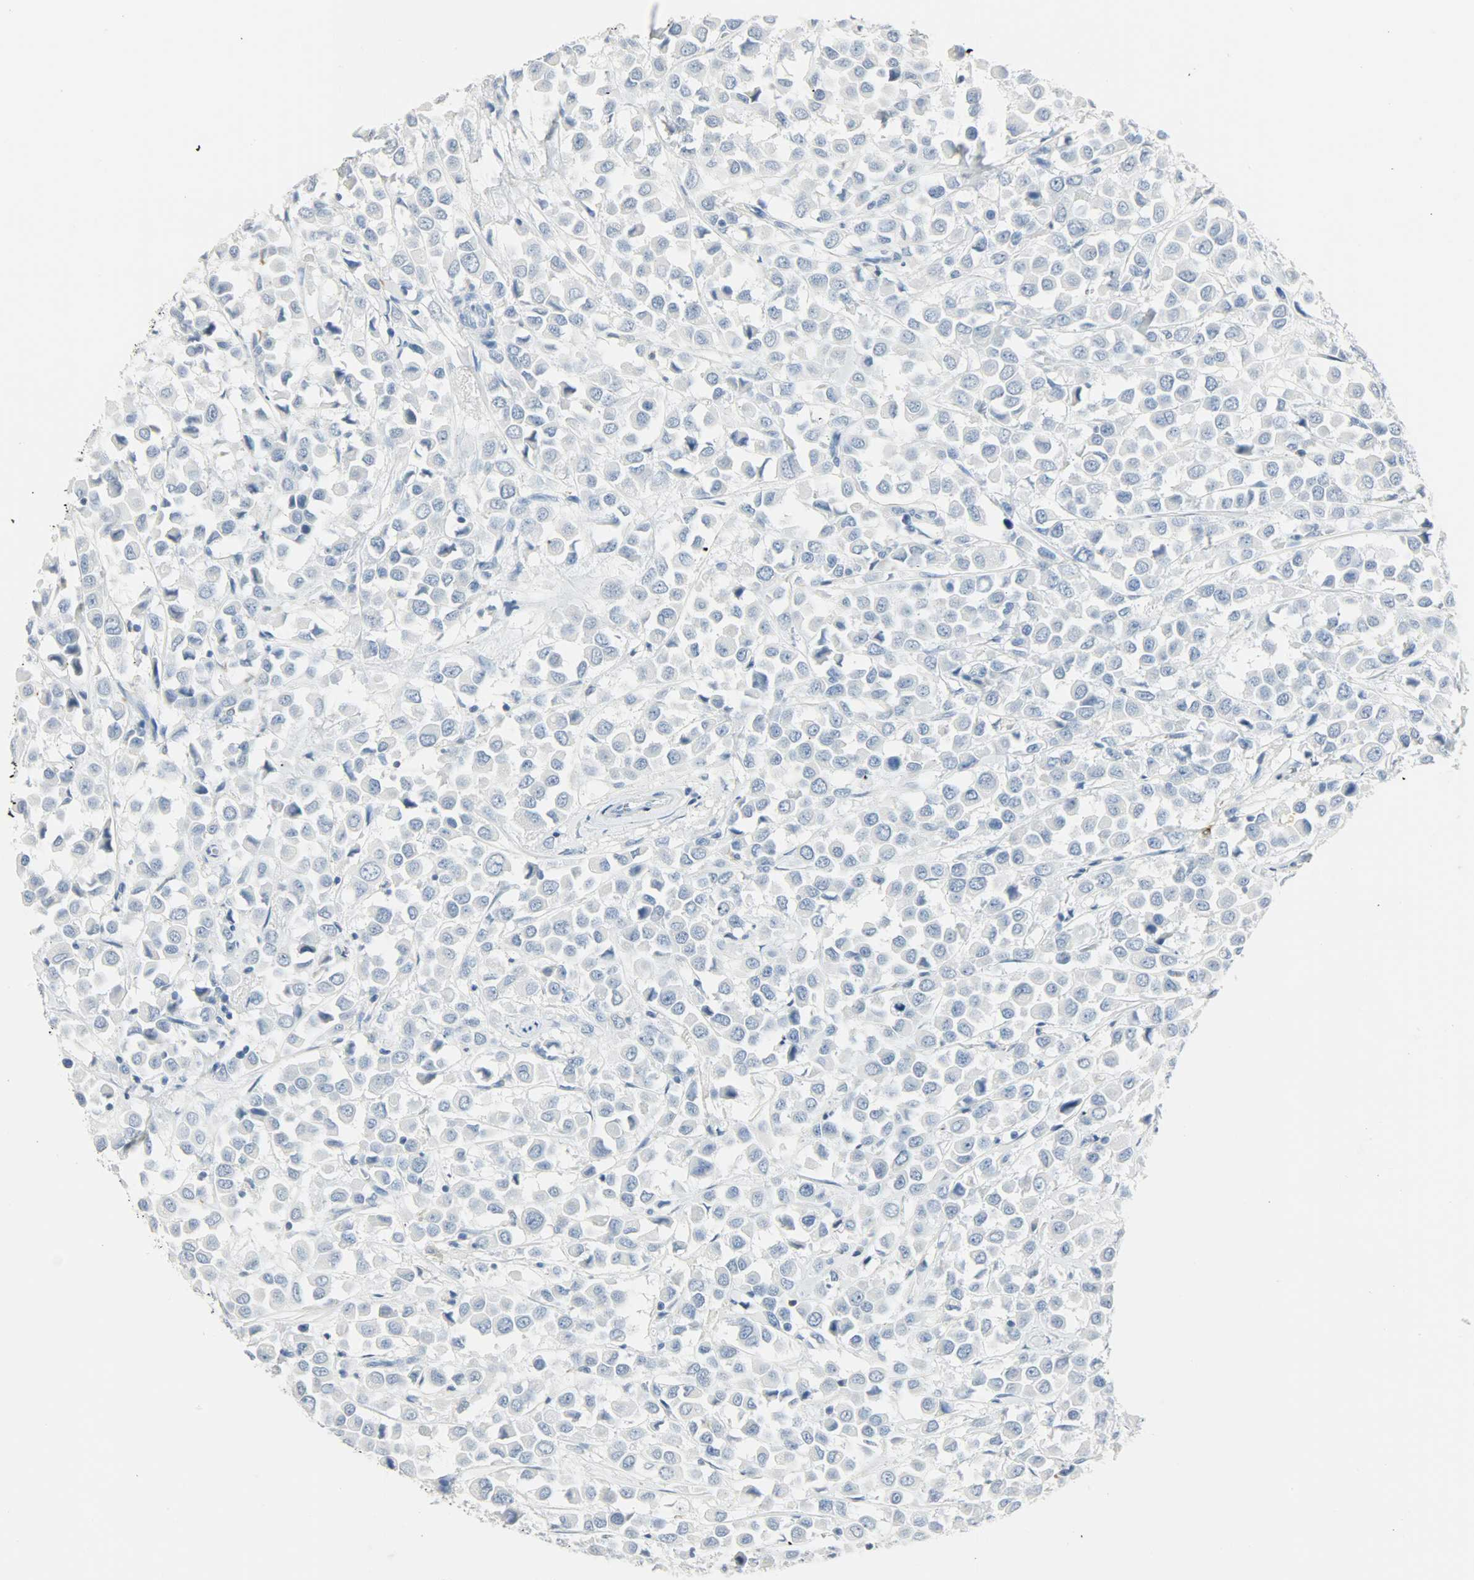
{"staining": {"intensity": "negative", "quantity": "none", "location": "none"}, "tissue": "breast cancer", "cell_type": "Tumor cells", "image_type": "cancer", "snomed": [{"axis": "morphology", "description": "Duct carcinoma"}, {"axis": "topography", "description": "Breast"}], "caption": "Protein analysis of breast infiltrating ductal carcinoma exhibits no significant staining in tumor cells. The staining was performed using DAB (3,3'-diaminobenzidine) to visualize the protein expression in brown, while the nuclei were stained in blue with hematoxylin (Magnification: 20x).", "gene": "PTPN6", "patient": {"sex": "female", "age": 61}}